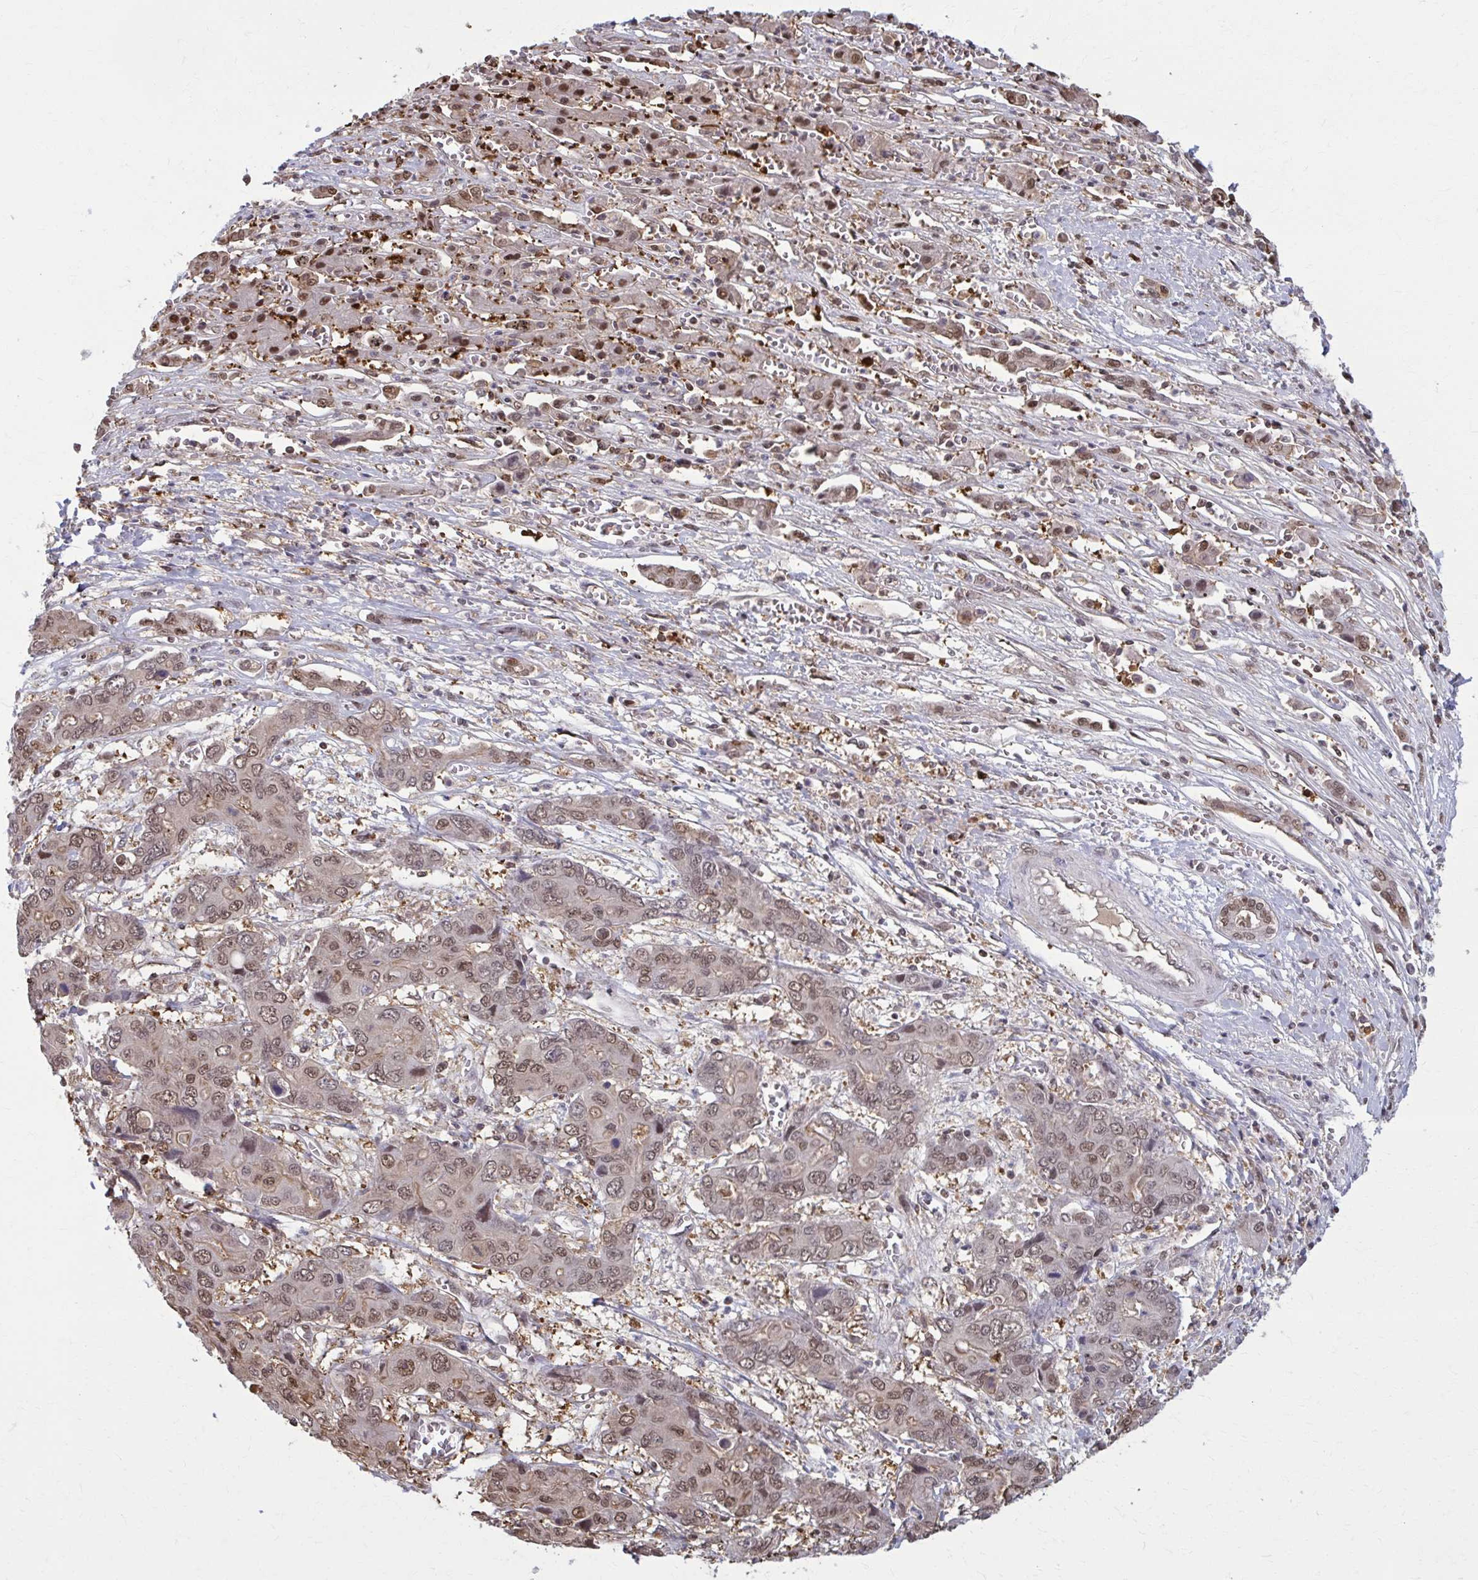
{"staining": {"intensity": "moderate", "quantity": ">75%", "location": "nuclear"}, "tissue": "liver cancer", "cell_type": "Tumor cells", "image_type": "cancer", "snomed": [{"axis": "morphology", "description": "Cholangiocarcinoma"}, {"axis": "topography", "description": "Liver"}], "caption": "Protein expression by IHC demonstrates moderate nuclear positivity in approximately >75% of tumor cells in liver cancer (cholangiocarcinoma).", "gene": "MDH1", "patient": {"sex": "male", "age": 67}}